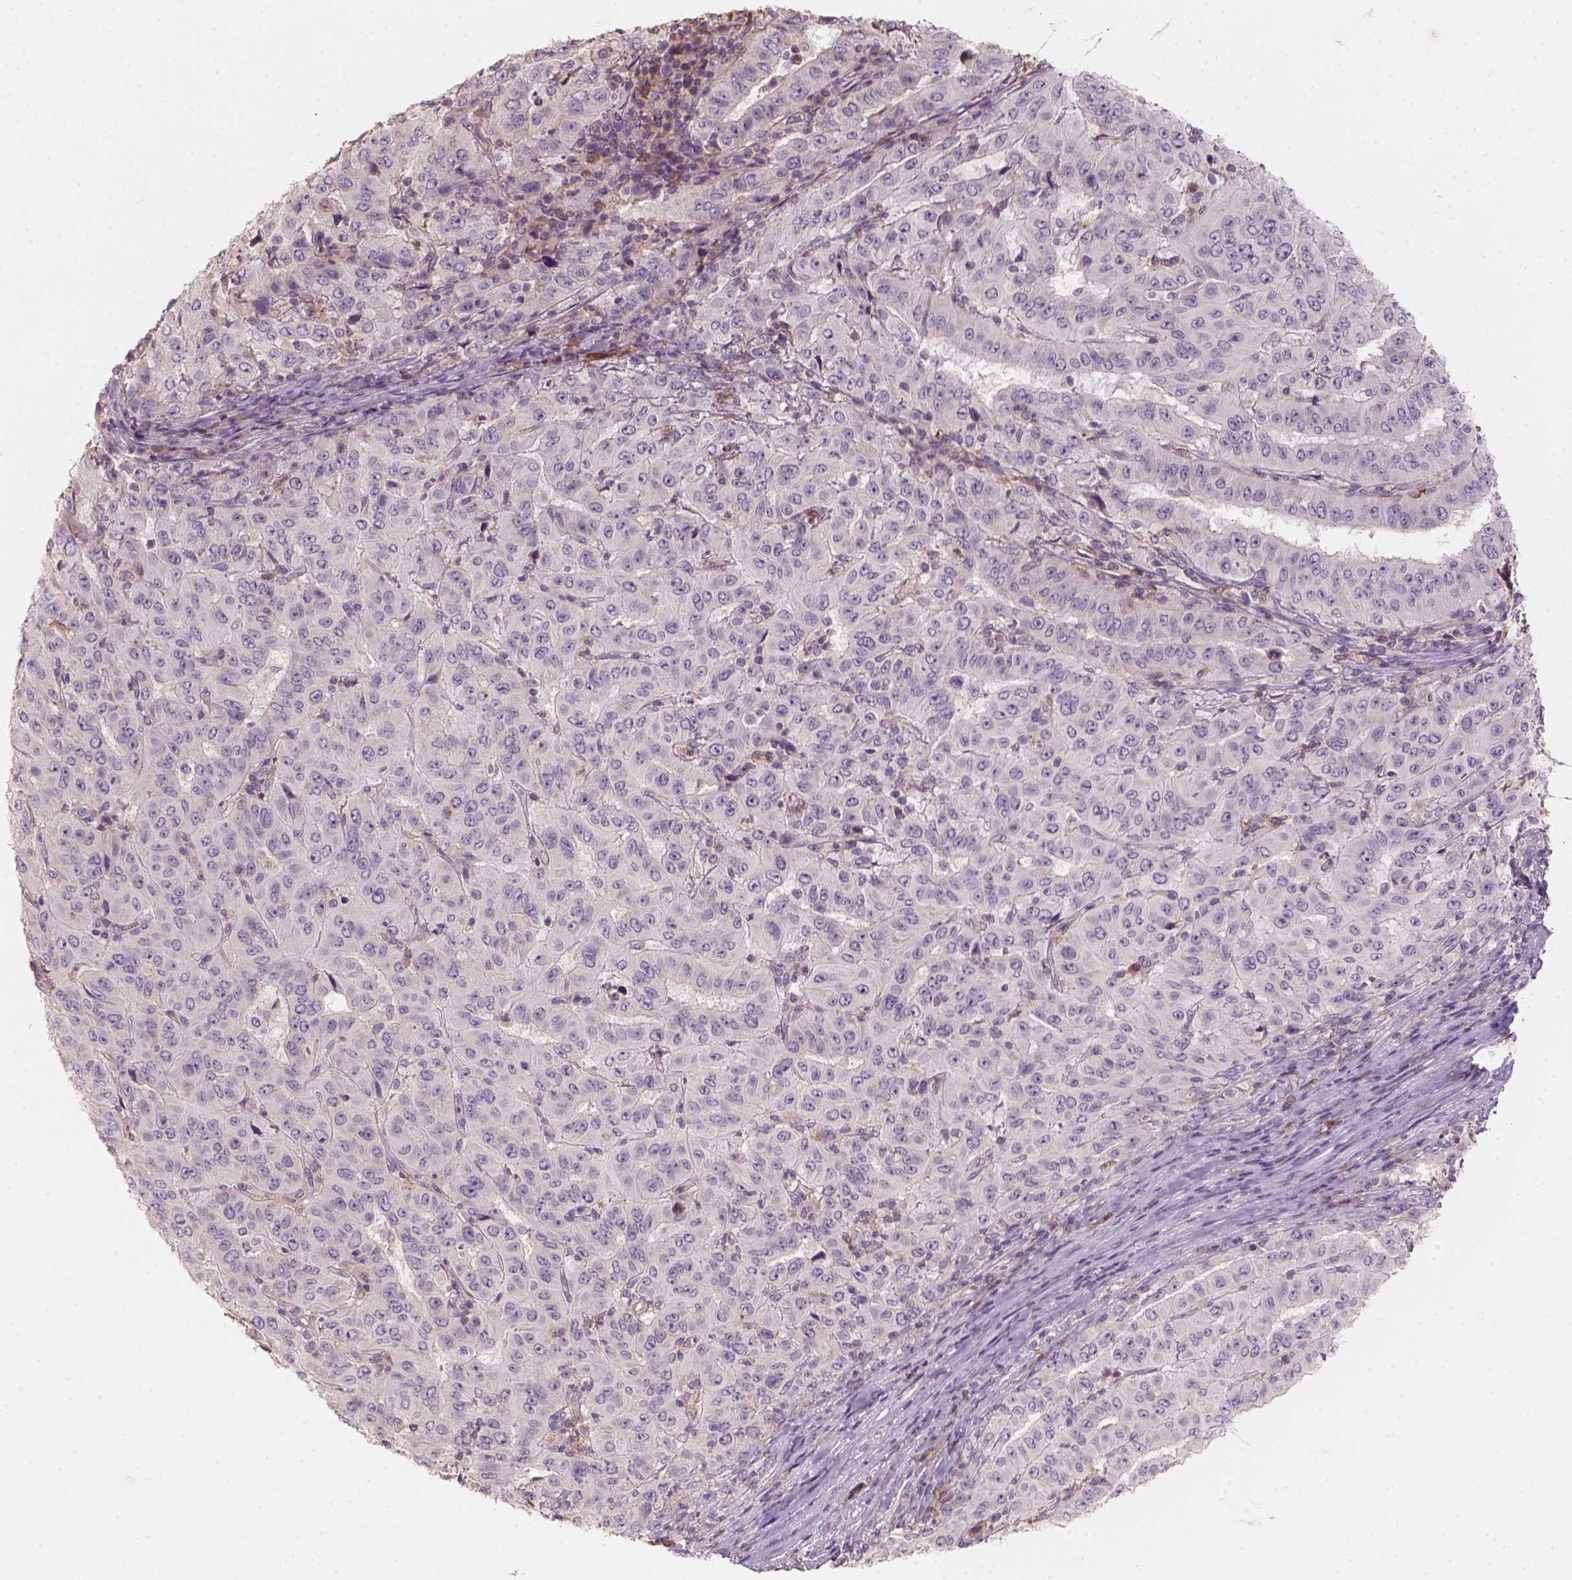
{"staining": {"intensity": "negative", "quantity": "none", "location": "none"}, "tissue": "pancreatic cancer", "cell_type": "Tumor cells", "image_type": "cancer", "snomed": [{"axis": "morphology", "description": "Adenocarcinoma, NOS"}, {"axis": "topography", "description": "Pancreas"}], "caption": "Pancreatic cancer (adenocarcinoma) stained for a protein using immunohistochemistry shows no staining tumor cells.", "gene": "AQP9", "patient": {"sex": "male", "age": 63}}